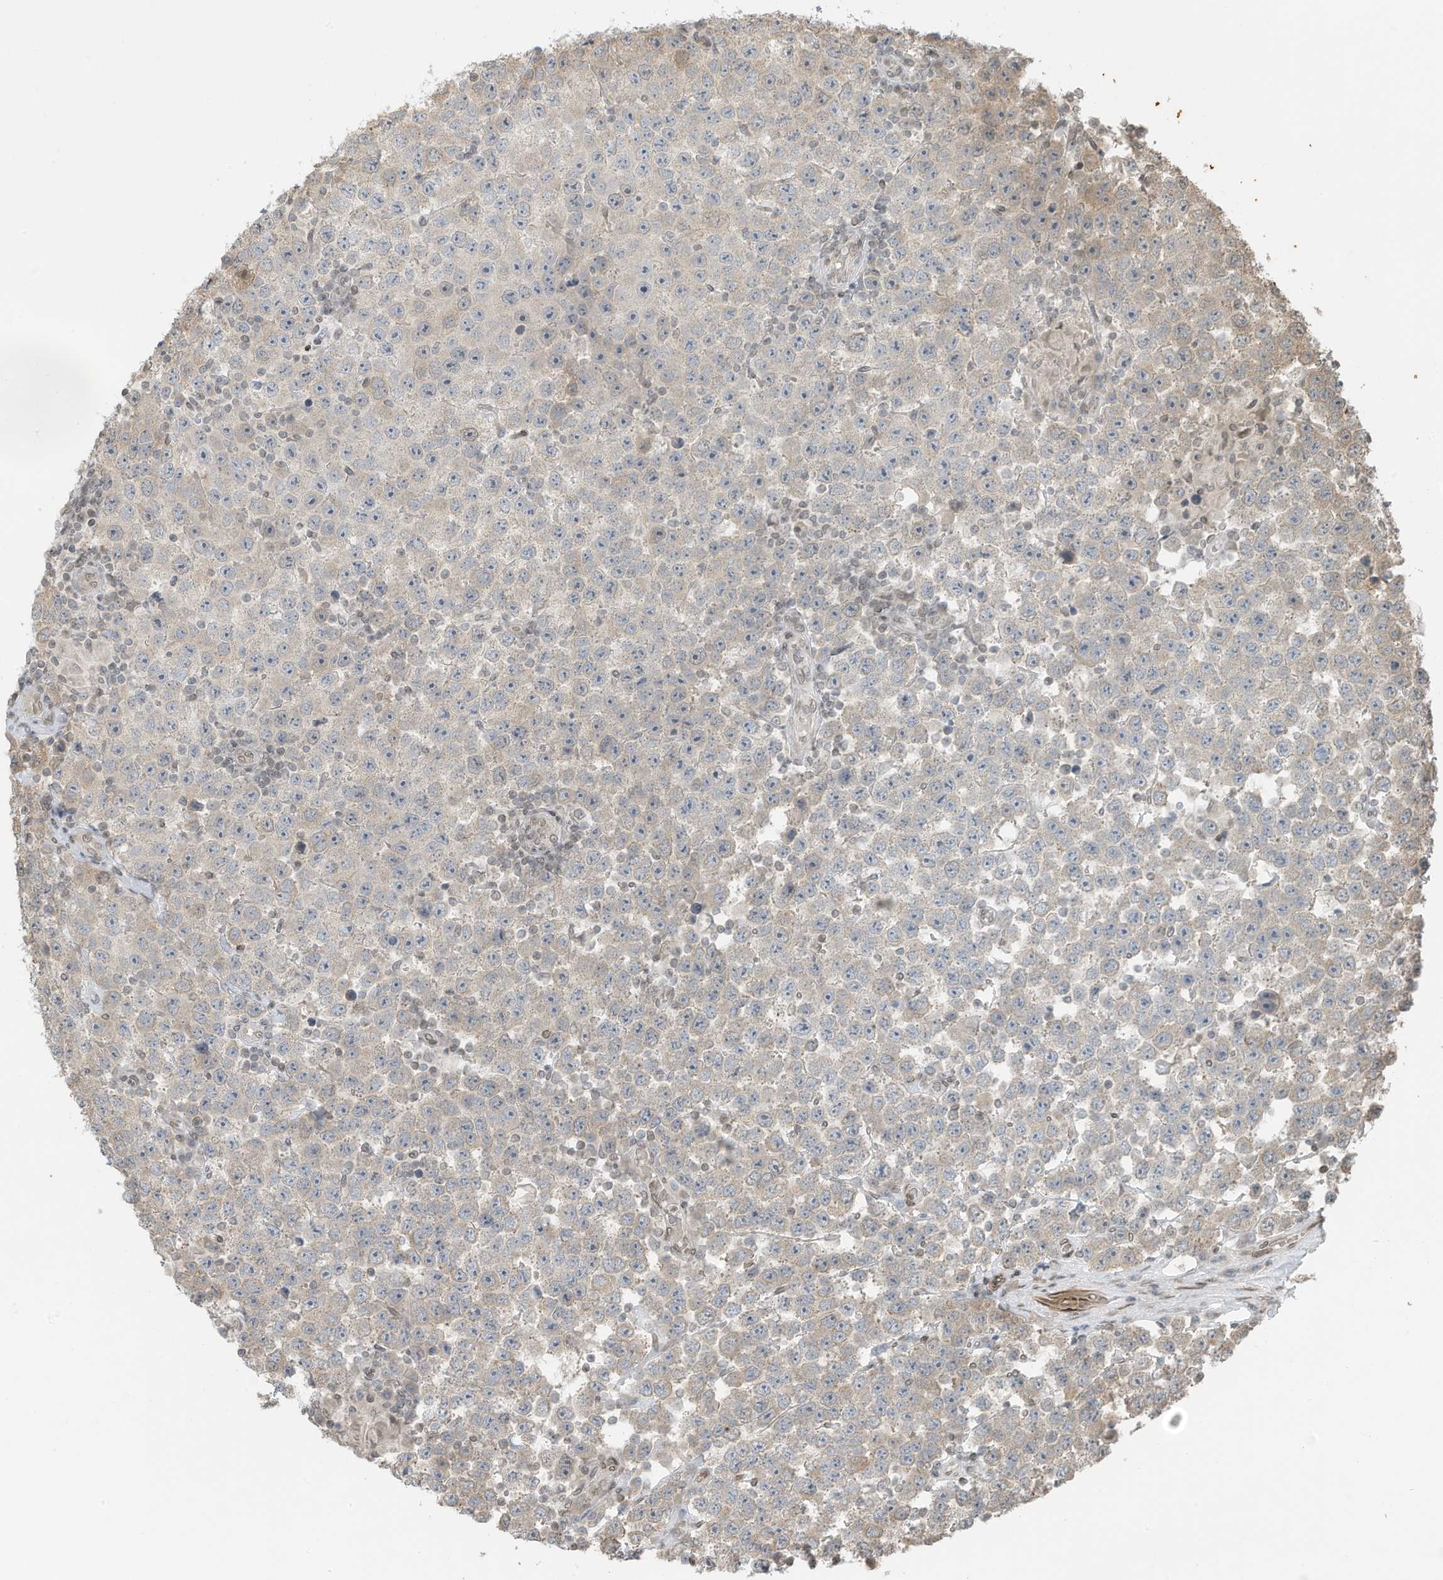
{"staining": {"intensity": "weak", "quantity": "<25%", "location": "cytoplasmic/membranous"}, "tissue": "testis cancer", "cell_type": "Tumor cells", "image_type": "cancer", "snomed": [{"axis": "morphology", "description": "Seminoma, NOS"}, {"axis": "topography", "description": "Testis"}], "caption": "Tumor cells are negative for brown protein staining in testis seminoma.", "gene": "RABL3", "patient": {"sex": "male", "age": 28}}